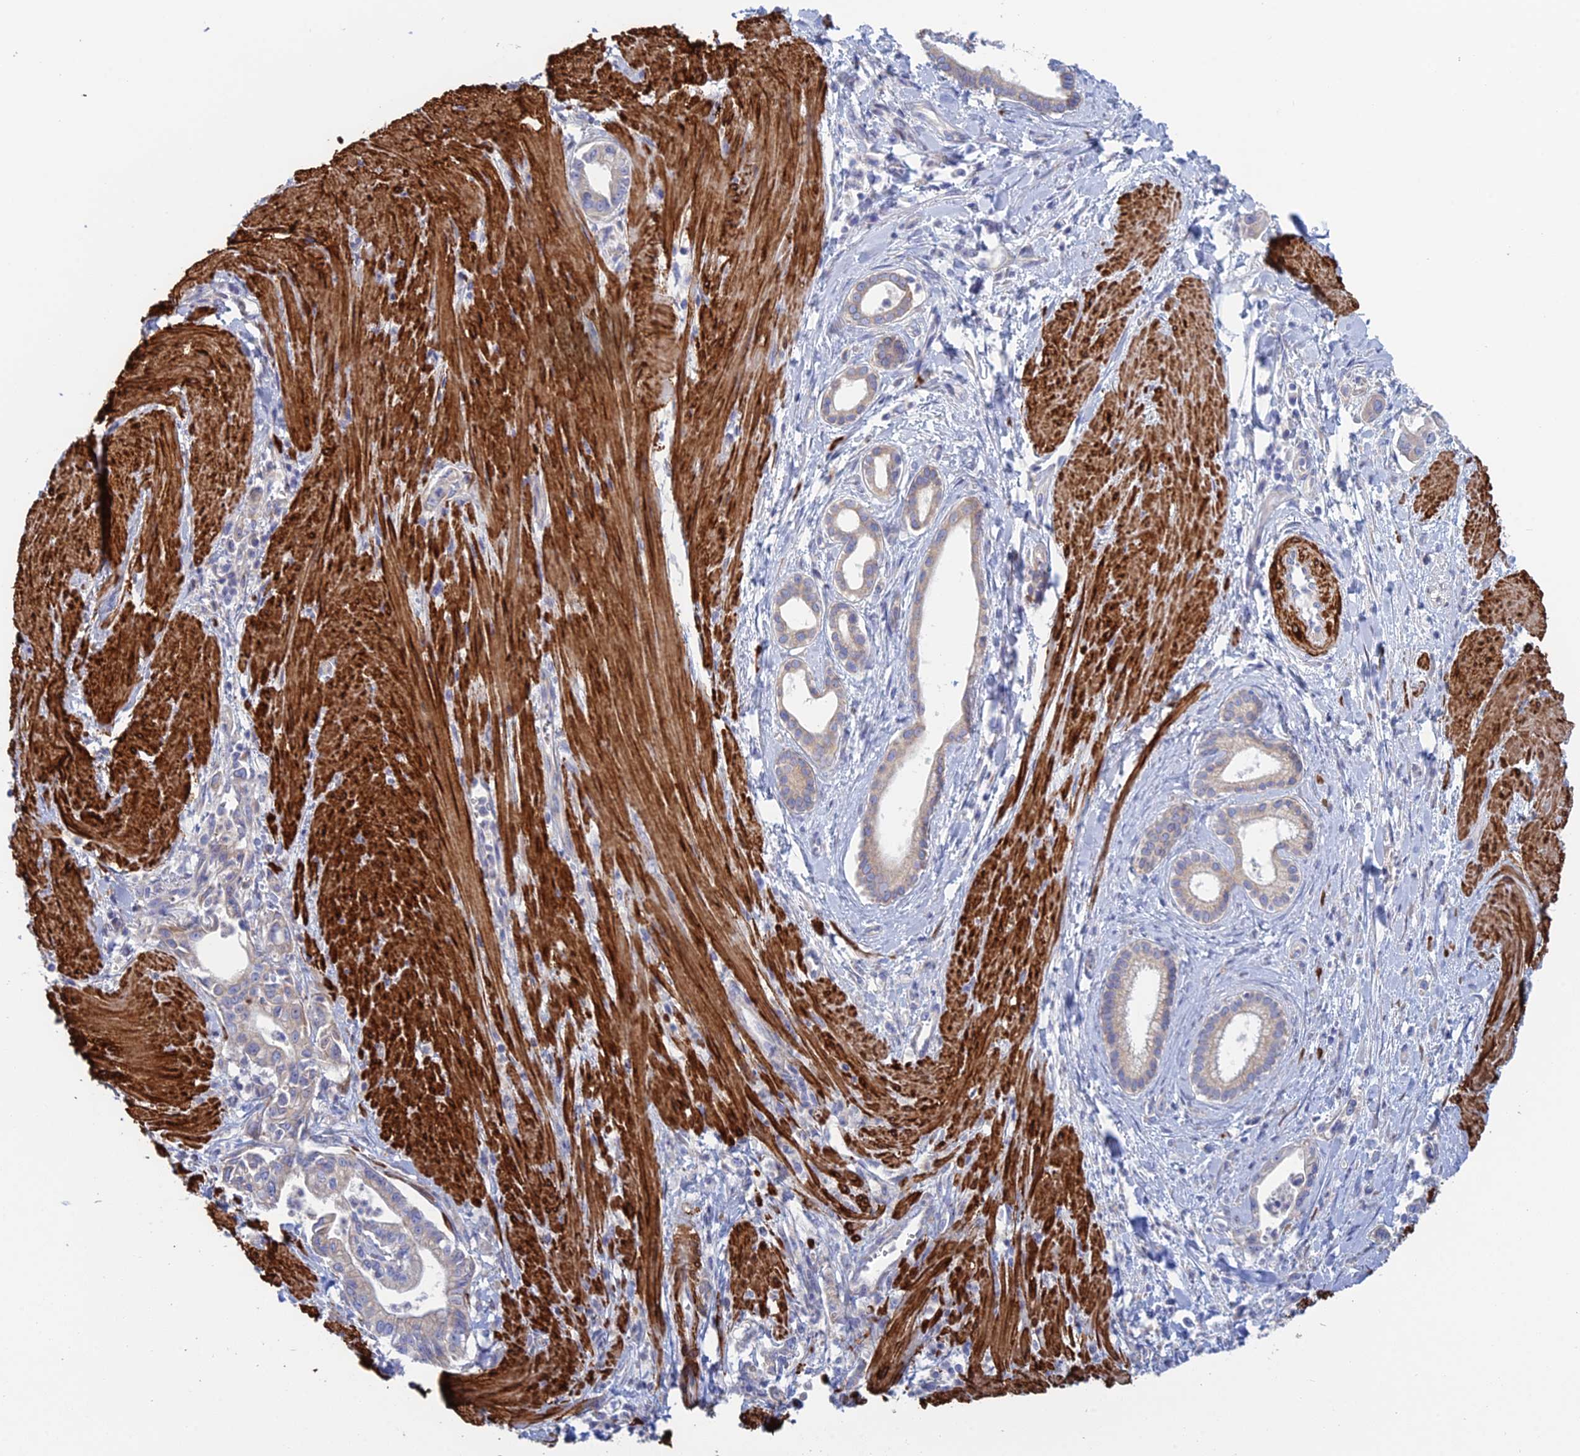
{"staining": {"intensity": "negative", "quantity": "none", "location": "none"}, "tissue": "pancreatic cancer", "cell_type": "Tumor cells", "image_type": "cancer", "snomed": [{"axis": "morphology", "description": "Adenocarcinoma, NOS"}, {"axis": "topography", "description": "Pancreas"}], "caption": "Tumor cells show no significant staining in pancreatic cancer.", "gene": "PCDHA8", "patient": {"sex": "male", "age": 78}}